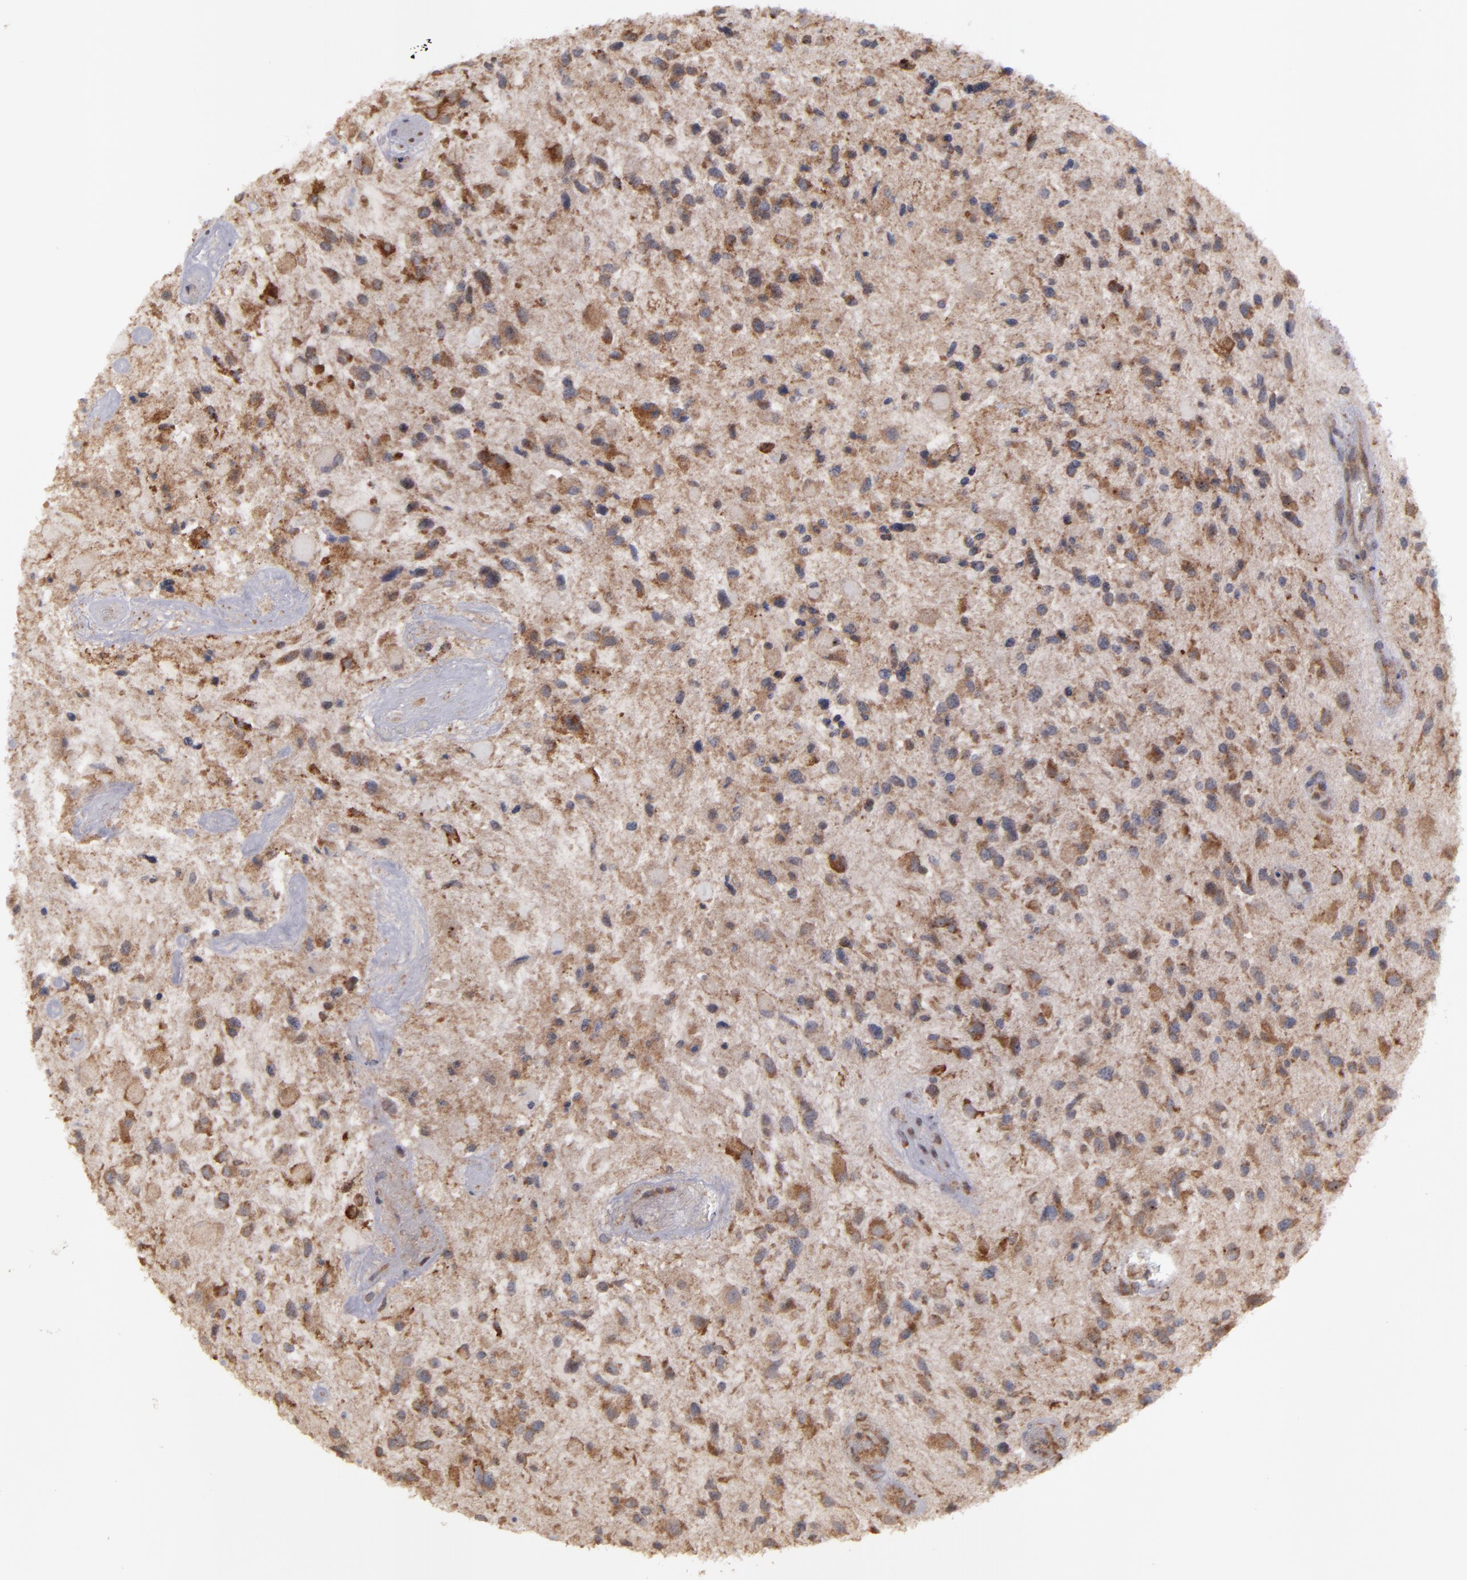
{"staining": {"intensity": "moderate", "quantity": ">75%", "location": "cytoplasmic/membranous"}, "tissue": "glioma", "cell_type": "Tumor cells", "image_type": "cancer", "snomed": [{"axis": "morphology", "description": "Glioma, malignant, High grade"}, {"axis": "topography", "description": "Brain"}], "caption": "Moderate cytoplasmic/membranous positivity is appreciated in approximately >75% of tumor cells in malignant glioma (high-grade). Using DAB (3,3'-diaminobenzidine) (brown) and hematoxylin (blue) stains, captured at high magnification using brightfield microscopy.", "gene": "SND1", "patient": {"sex": "female", "age": 60}}